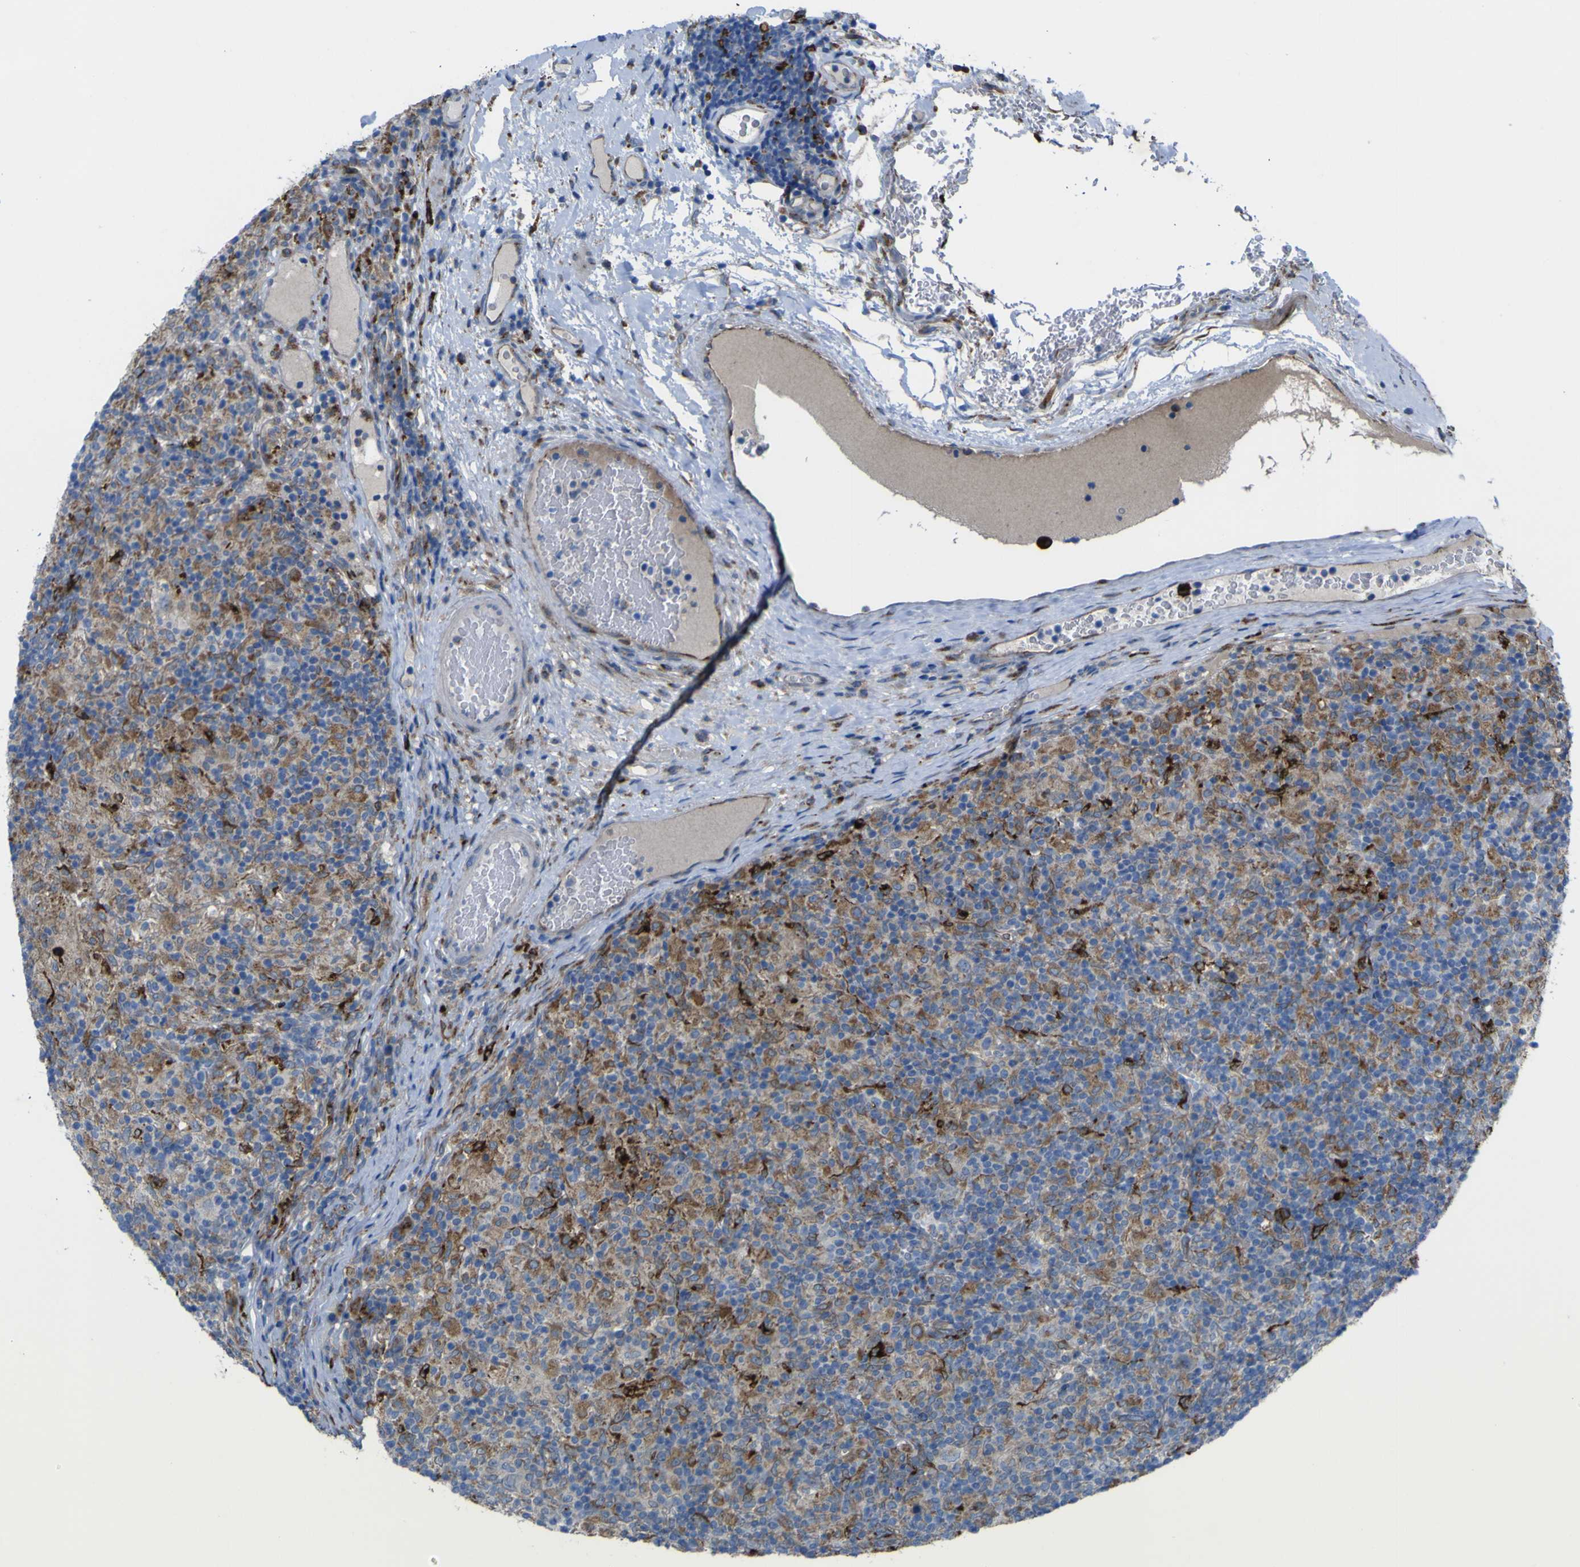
{"staining": {"intensity": "negative", "quantity": "none", "location": "none"}, "tissue": "lymphoma", "cell_type": "Tumor cells", "image_type": "cancer", "snomed": [{"axis": "morphology", "description": "Hodgkin's disease, NOS"}, {"axis": "topography", "description": "Lymph node"}], "caption": "Immunohistochemistry (IHC) micrograph of neoplastic tissue: human Hodgkin's disease stained with DAB reveals no significant protein staining in tumor cells.", "gene": "CST3", "patient": {"sex": "male", "age": 70}}